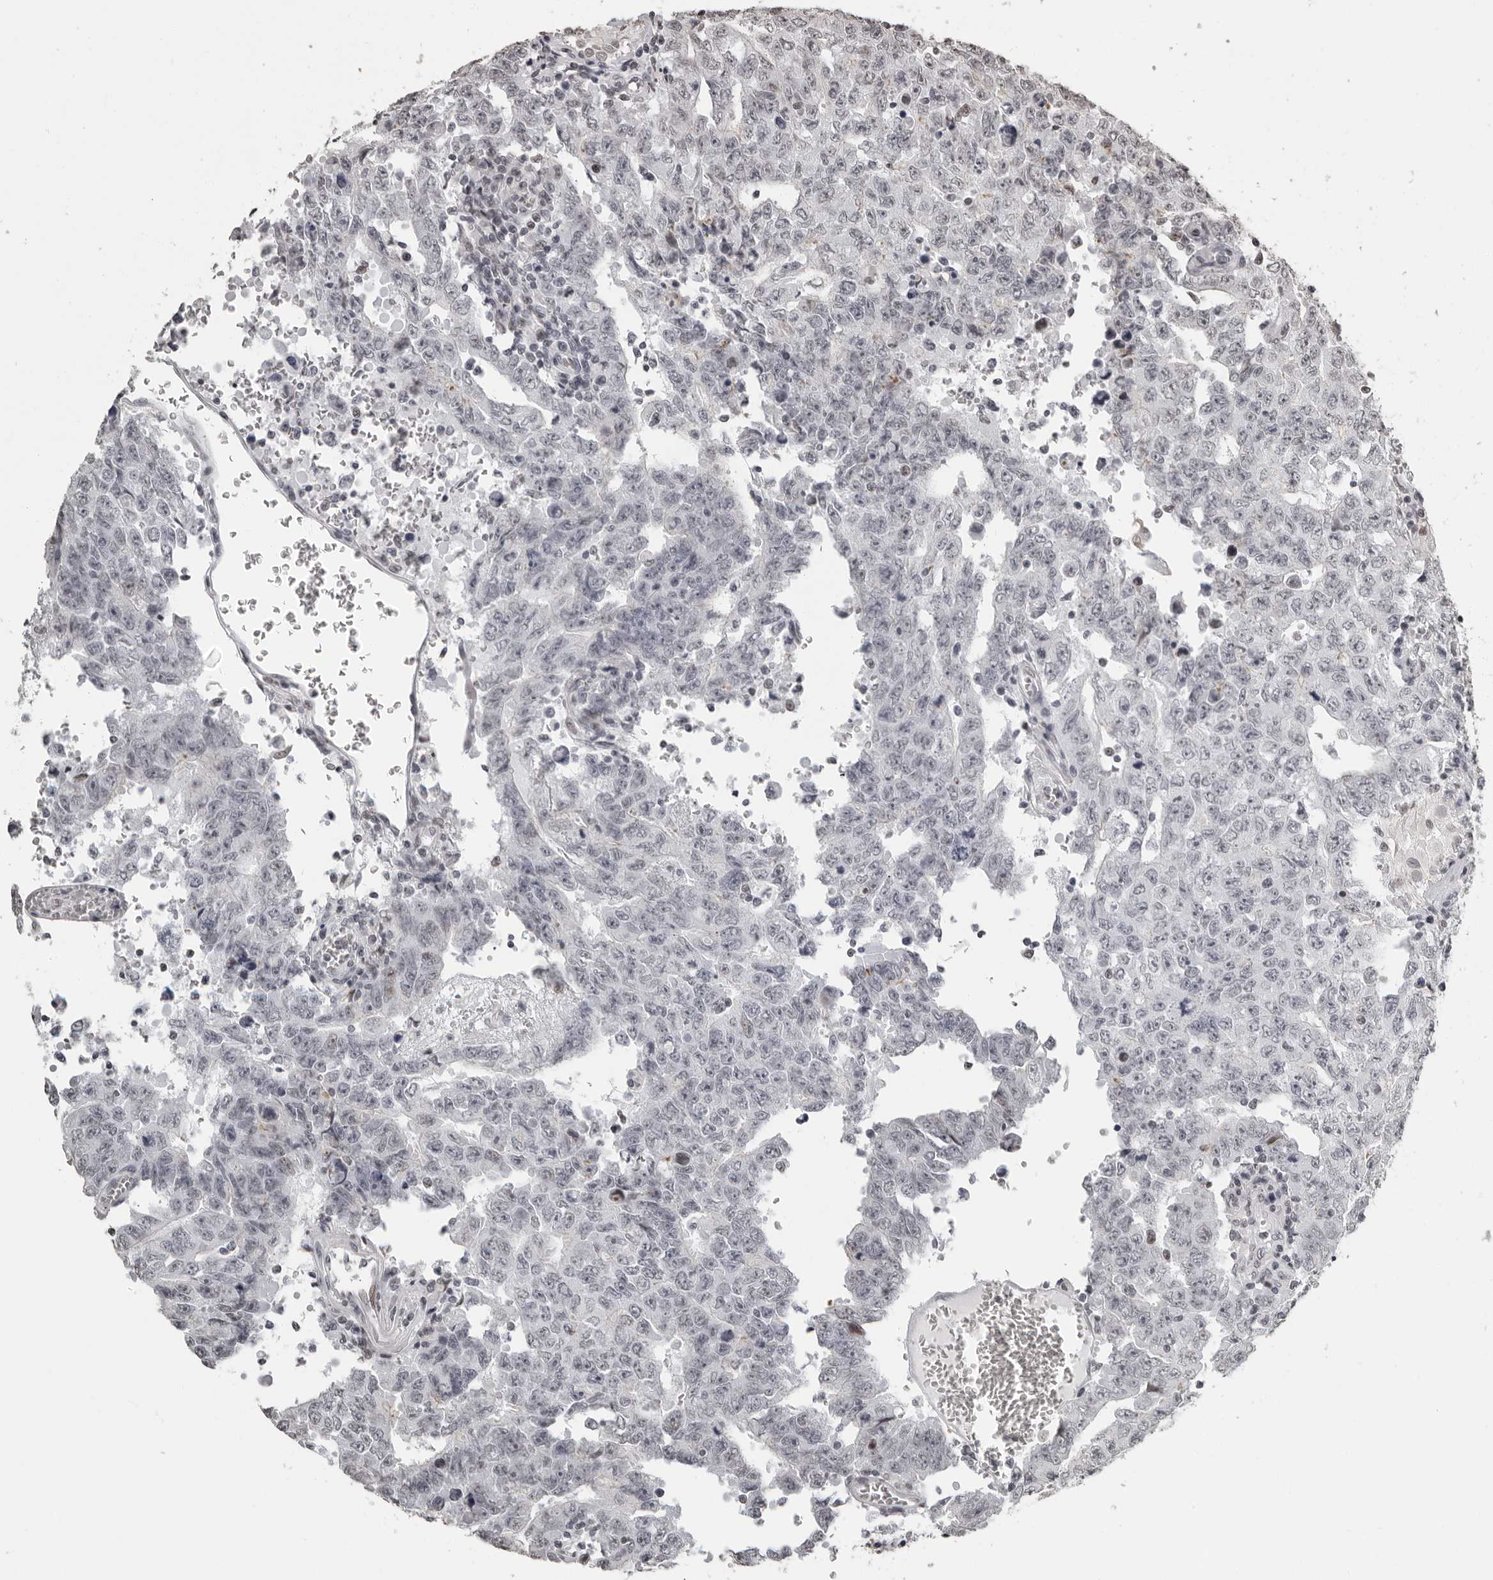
{"staining": {"intensity": "negative", "quantity": "none", "location": "none"}, "tissue": "testis cancer", "cell_type": "Tumor cells", "image_type": "cancer", "snomed": [{"axis": "morphology", "description": "Carcinoma, Embryonal, NOS"}, {"axis": "topography", "description": "Testis"}], "caption": "The image demonstrates no staining of tumor cells in embryonal carcinoma (testis).", "gene": "ORC1", "patient": {"sex": "male", "age": 26}}